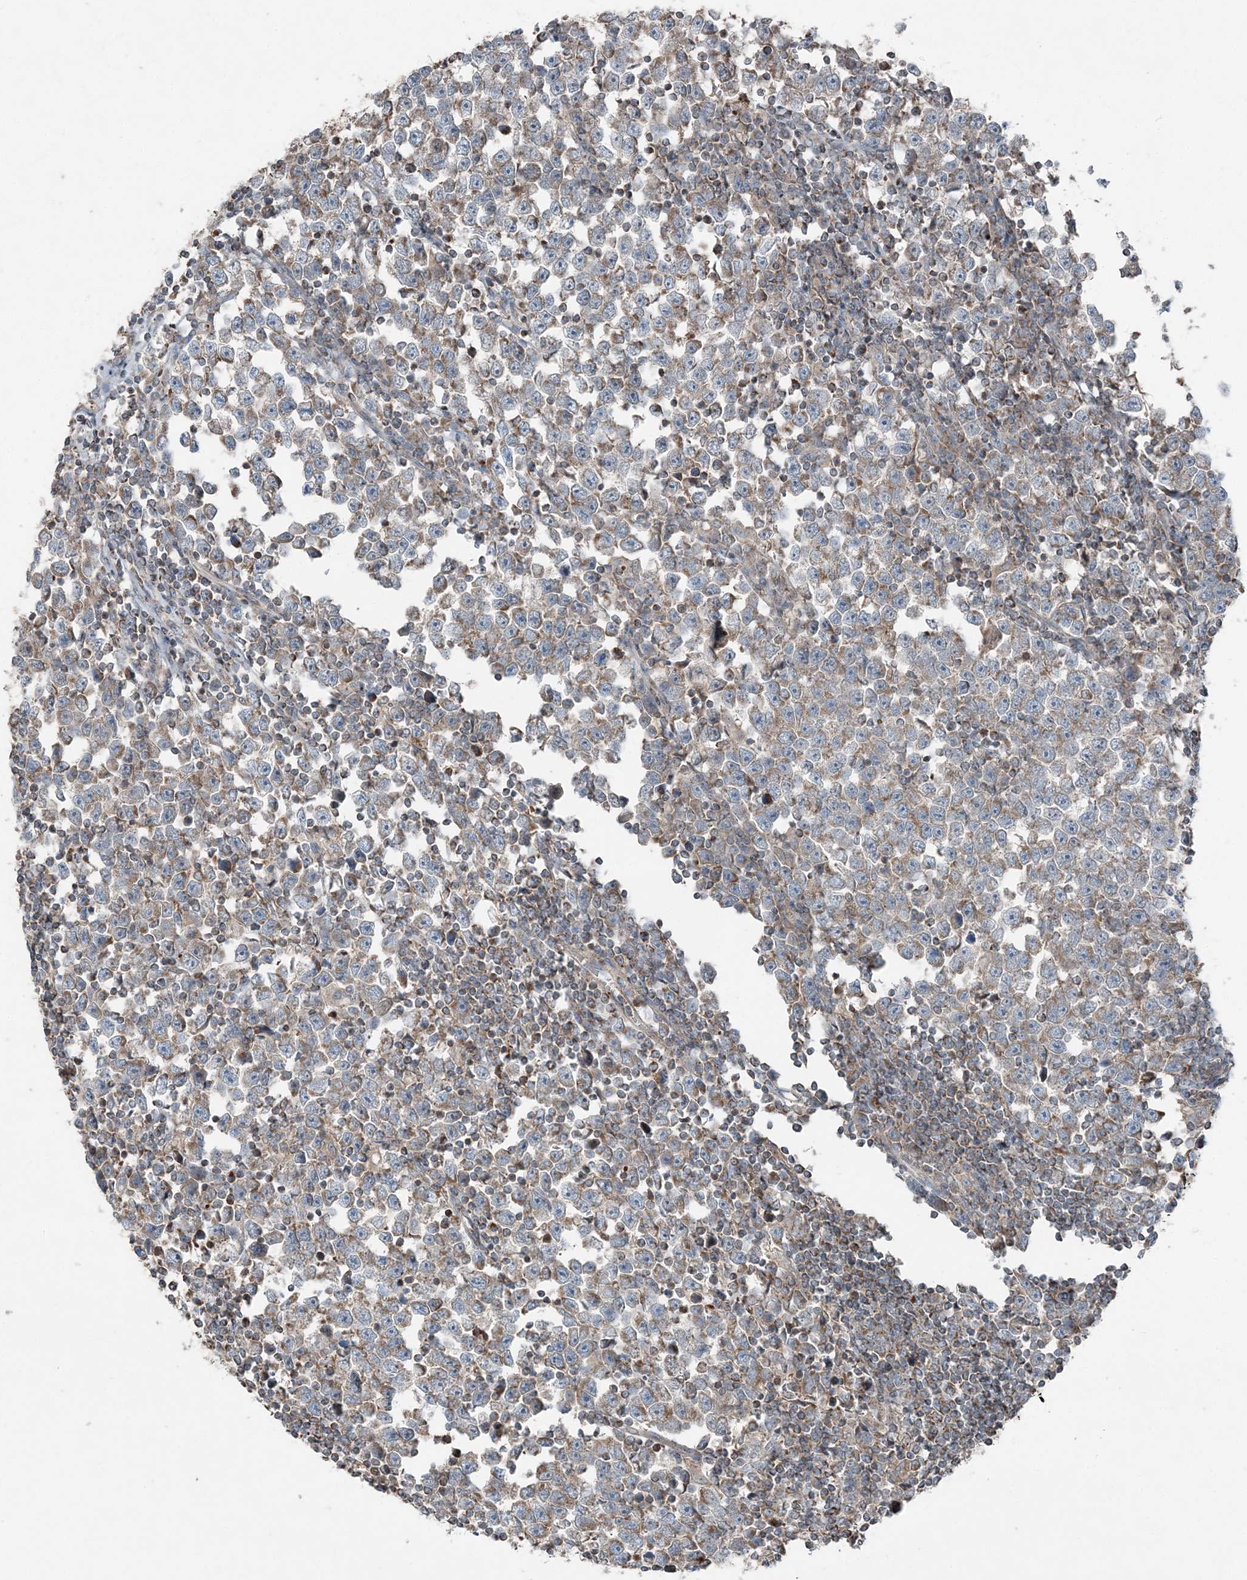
{"staining": {"intensity": "weak", "quantity": ">75%", "location": "cytoplasmic/membranous"}, "tissue": "testis cancer", "cell_type": "Tumor cells", "image_type": "cancer", "snomed": [{"axis": "morphology", "description": "Normal tissue, NOS"}, {"axis": "morphology", "description": "Seminoma, NOS"}, {"axis": "topography", "description": "Testis"}], "caption": "Protein staining of seminoma (testis) tissue exhibits weak cytoplasmic/membranous expression in approximately >75% of tumor cells.", "gene": "KY", "patient": {"sex": "male", "age": 43}}